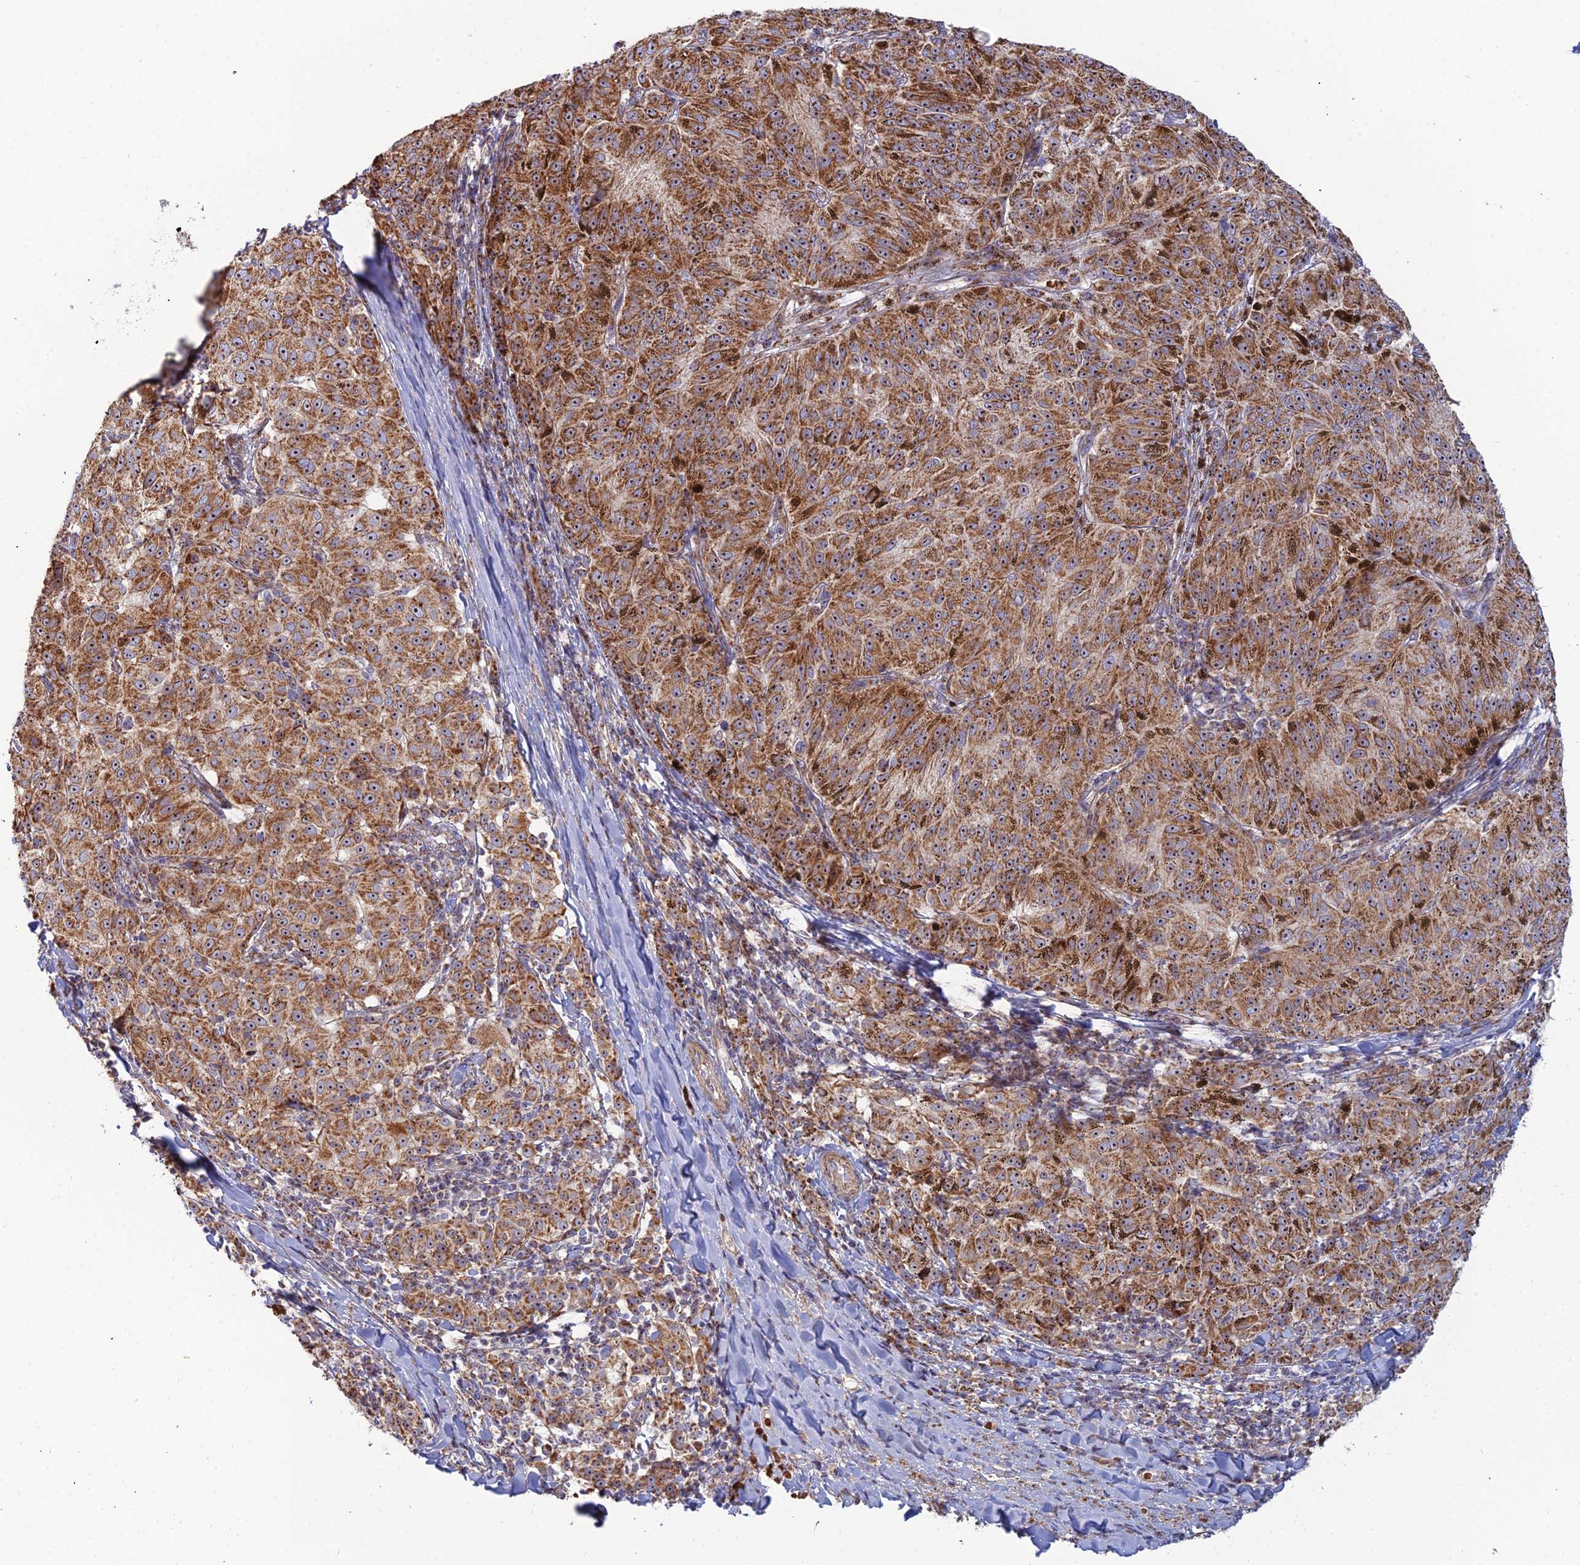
{"staining": {"intensity": "strong", "quantity": ">75%", "location": "cytoplasmic/membranous"}, "tissue": "melanoma", "cell_type": "Tumor cells", "image_type": "cancer", "snomed": [{"axis": "morphology", "description": "Malignant melanoma, NOS"}, {"axis": "topography", "description": "Skin"}], "caption": "Immunohistochemistry staining of melanoma, which displays high levels of strong cytoplasmic/membranous staining in about >75% of tumor cells indicating strong cytoplasmic/membranous protein staining. The staining was performed using DAB (3,3'-diaminobenzidine) (brown) for protein detection and nuclei were counterstained in hematoxylin (blue).", "gene": "SLC35F4", "patient": {"sex": "female", "age": 72}}